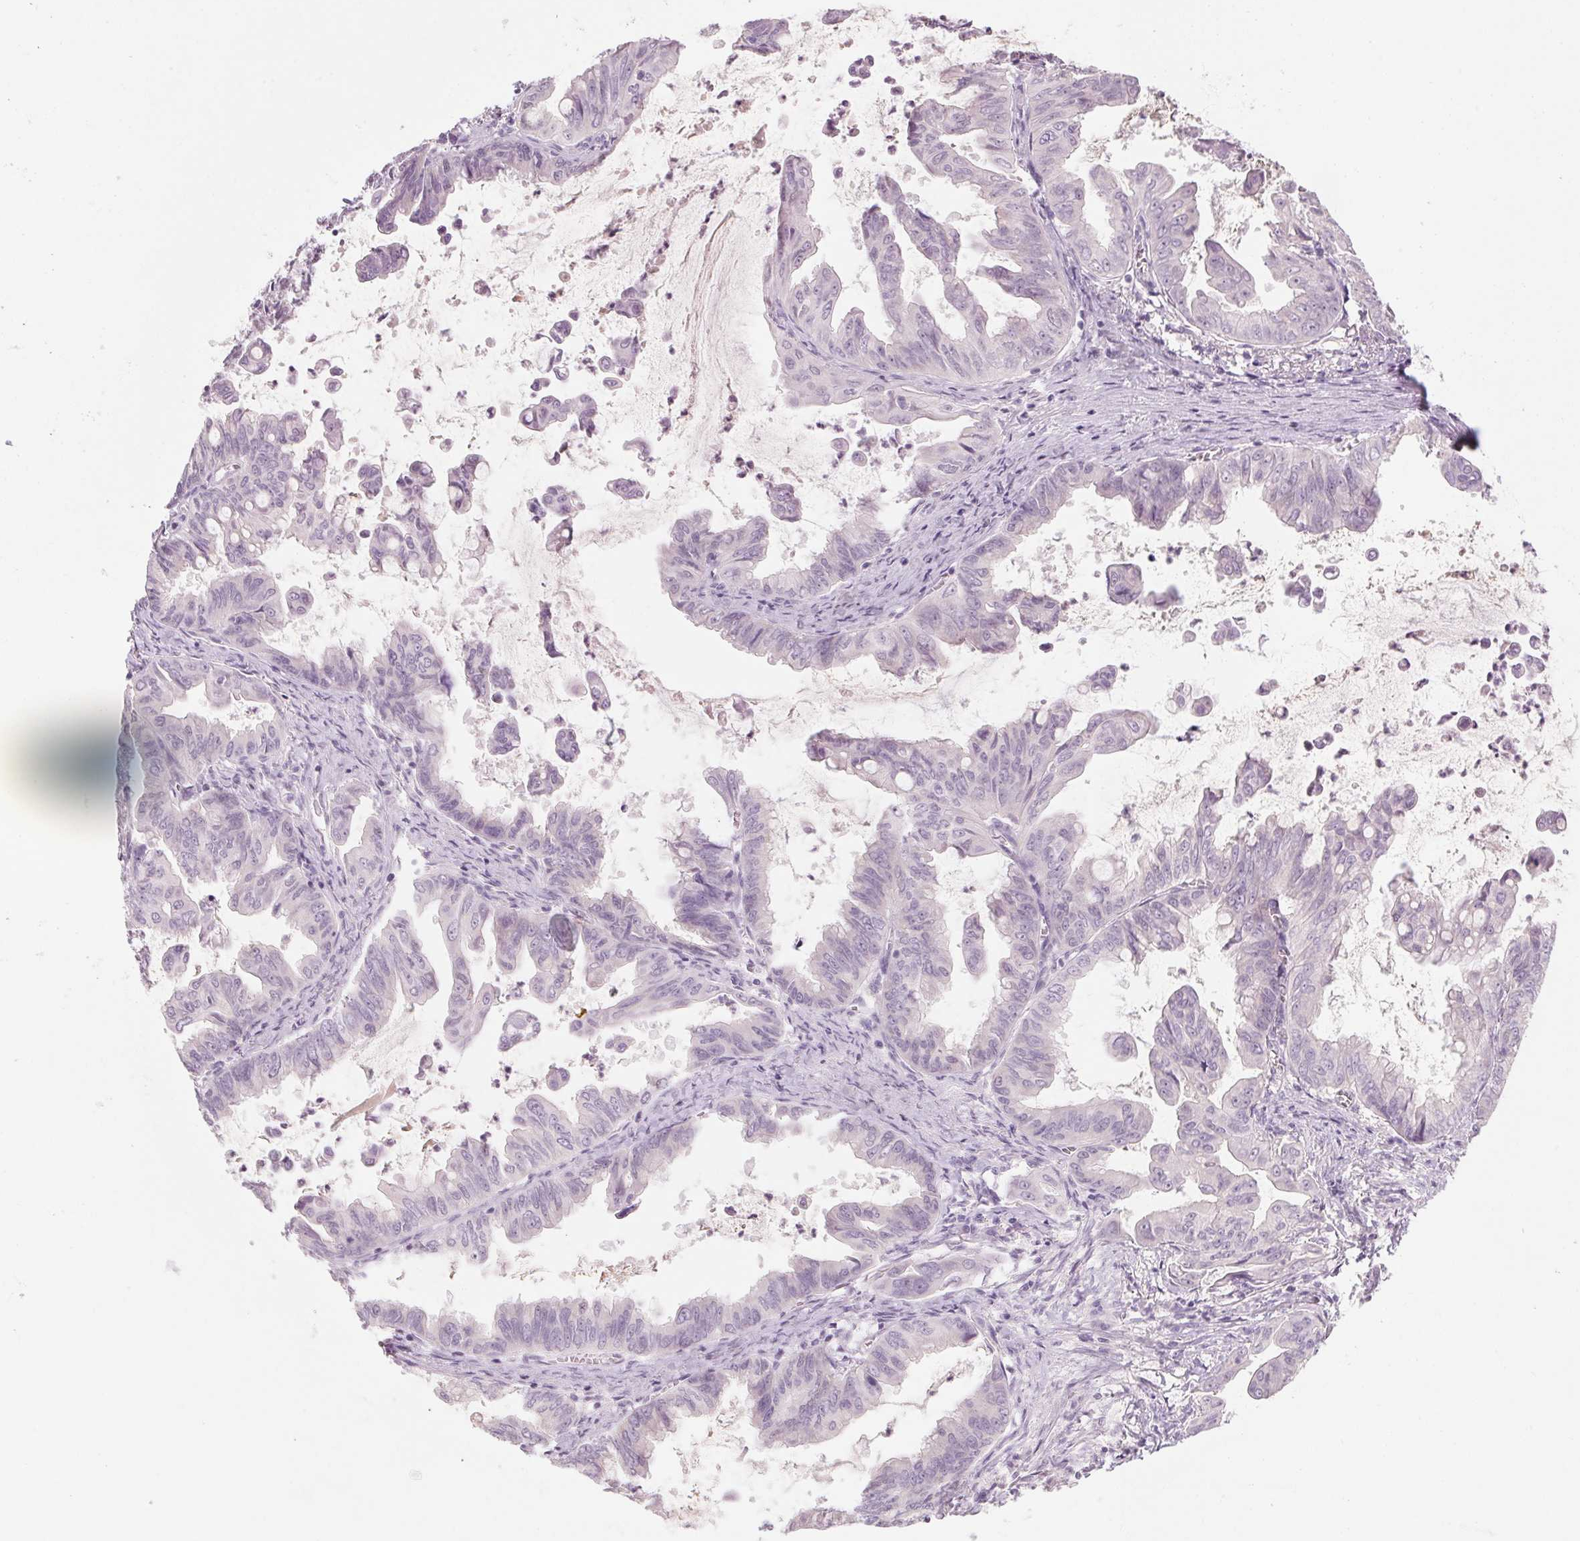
{"staining": {"intensity": "negative", "quantity": "none", "location": "none"}, "tissue": "stomach cancer", "cell_type": "Tumor cells", "image_type": "cancer", "snomed": [{"axis": "morphology", "description": "Adenocarcinoma, NOS"}, {"axis": "topography", "description": "Stomach, upper"}], "caption": "Image shows no significant protein positivity in tumor cells of adenocarcinoma (stomach).", "gene": "RPTN", "patient": {"sex": "male", "age": 80}}